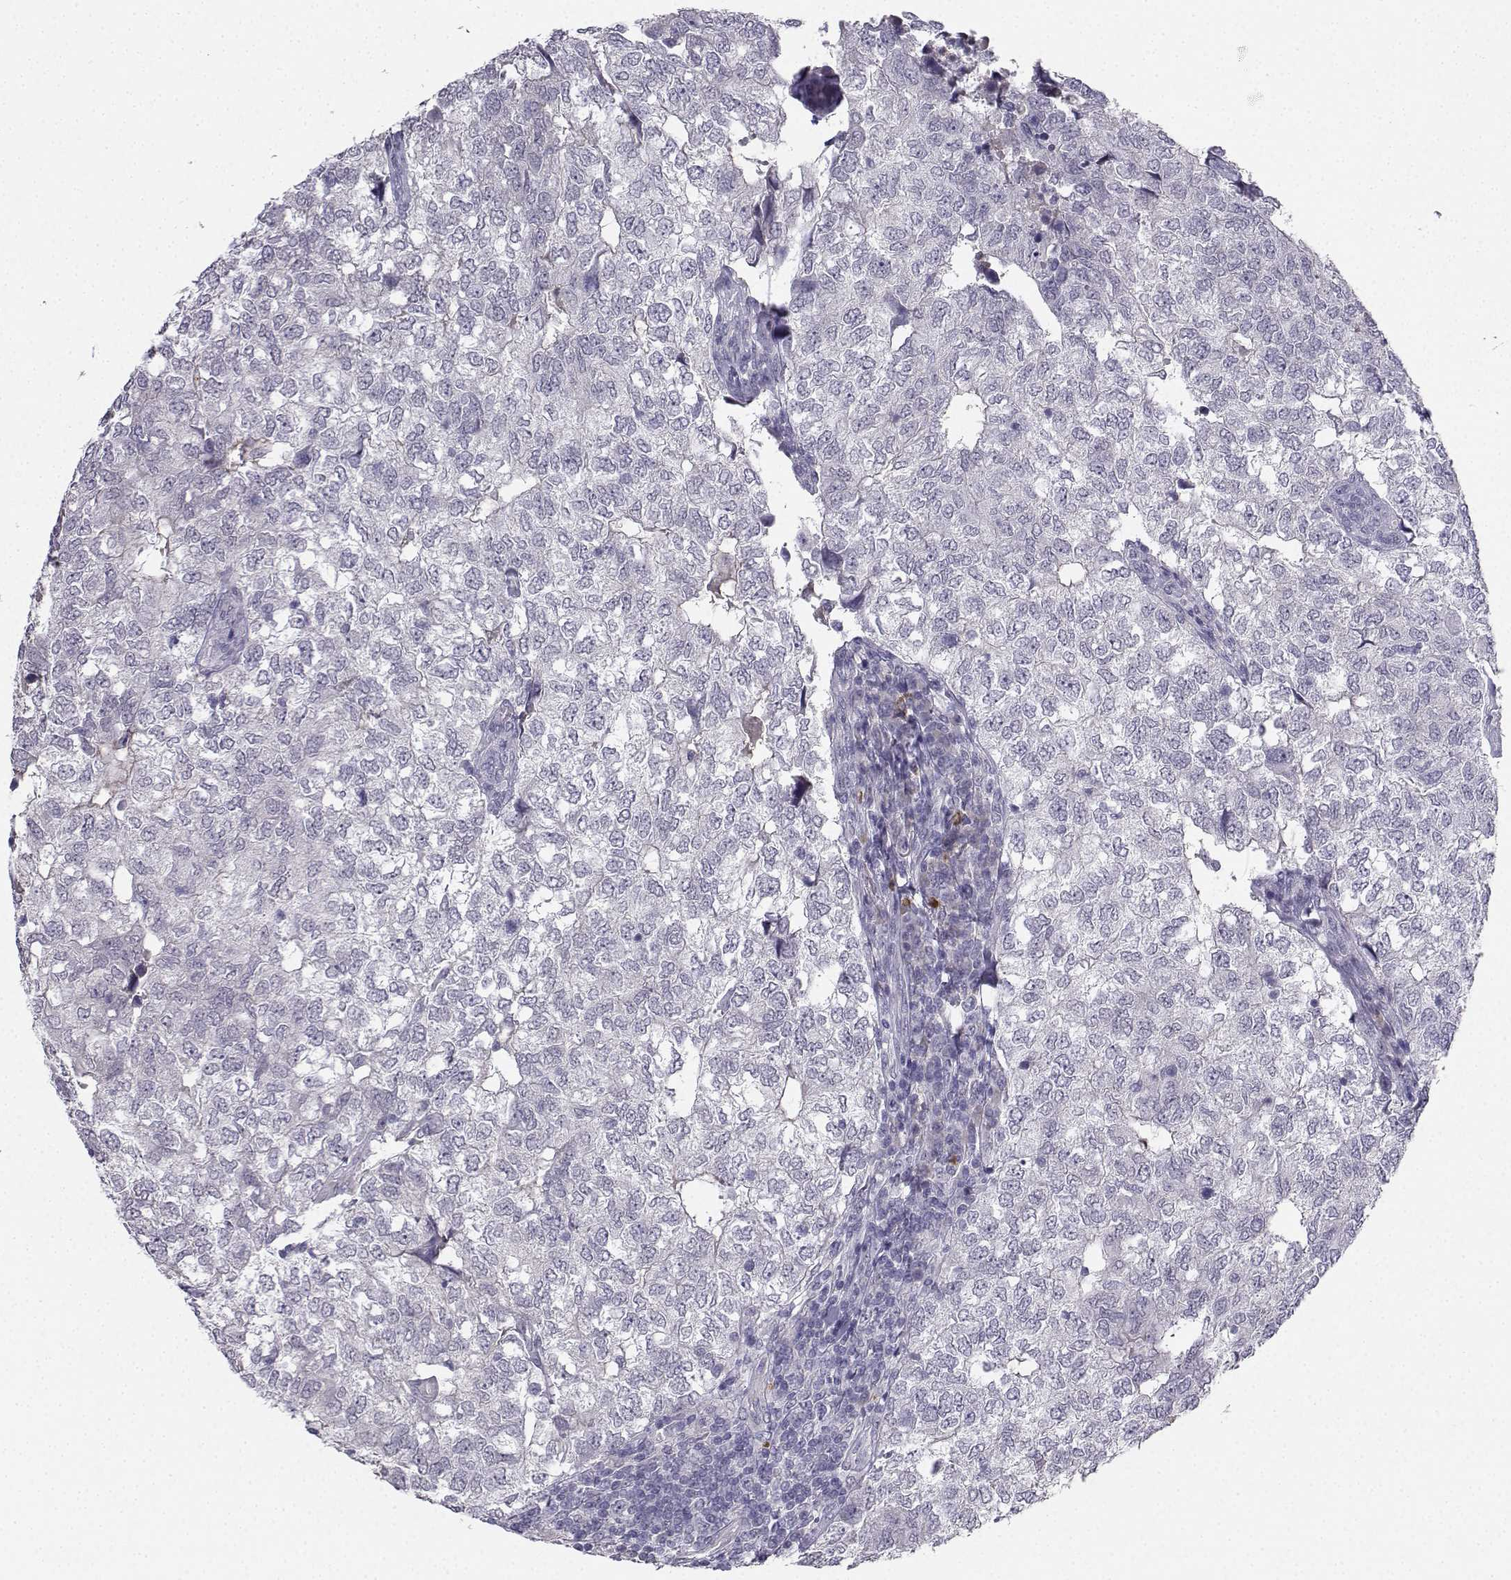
{"staining": {"intensity": "negative", "quantity": "none", "location": "none"}, "tissue": "breast cancer", "cell_type": "Tumor cells", "image_type": "cancer", "snomed": [{"axis": "morphology", "description": "Duct carcinoma"}, {"axis": "topography", "description": "Breast"}], "caption": "Tumor cells are negative for brown protein staining in breast intraductal carcinoma.", "gene": "CALY", "patient": {"sex": "female", "age": 30}}